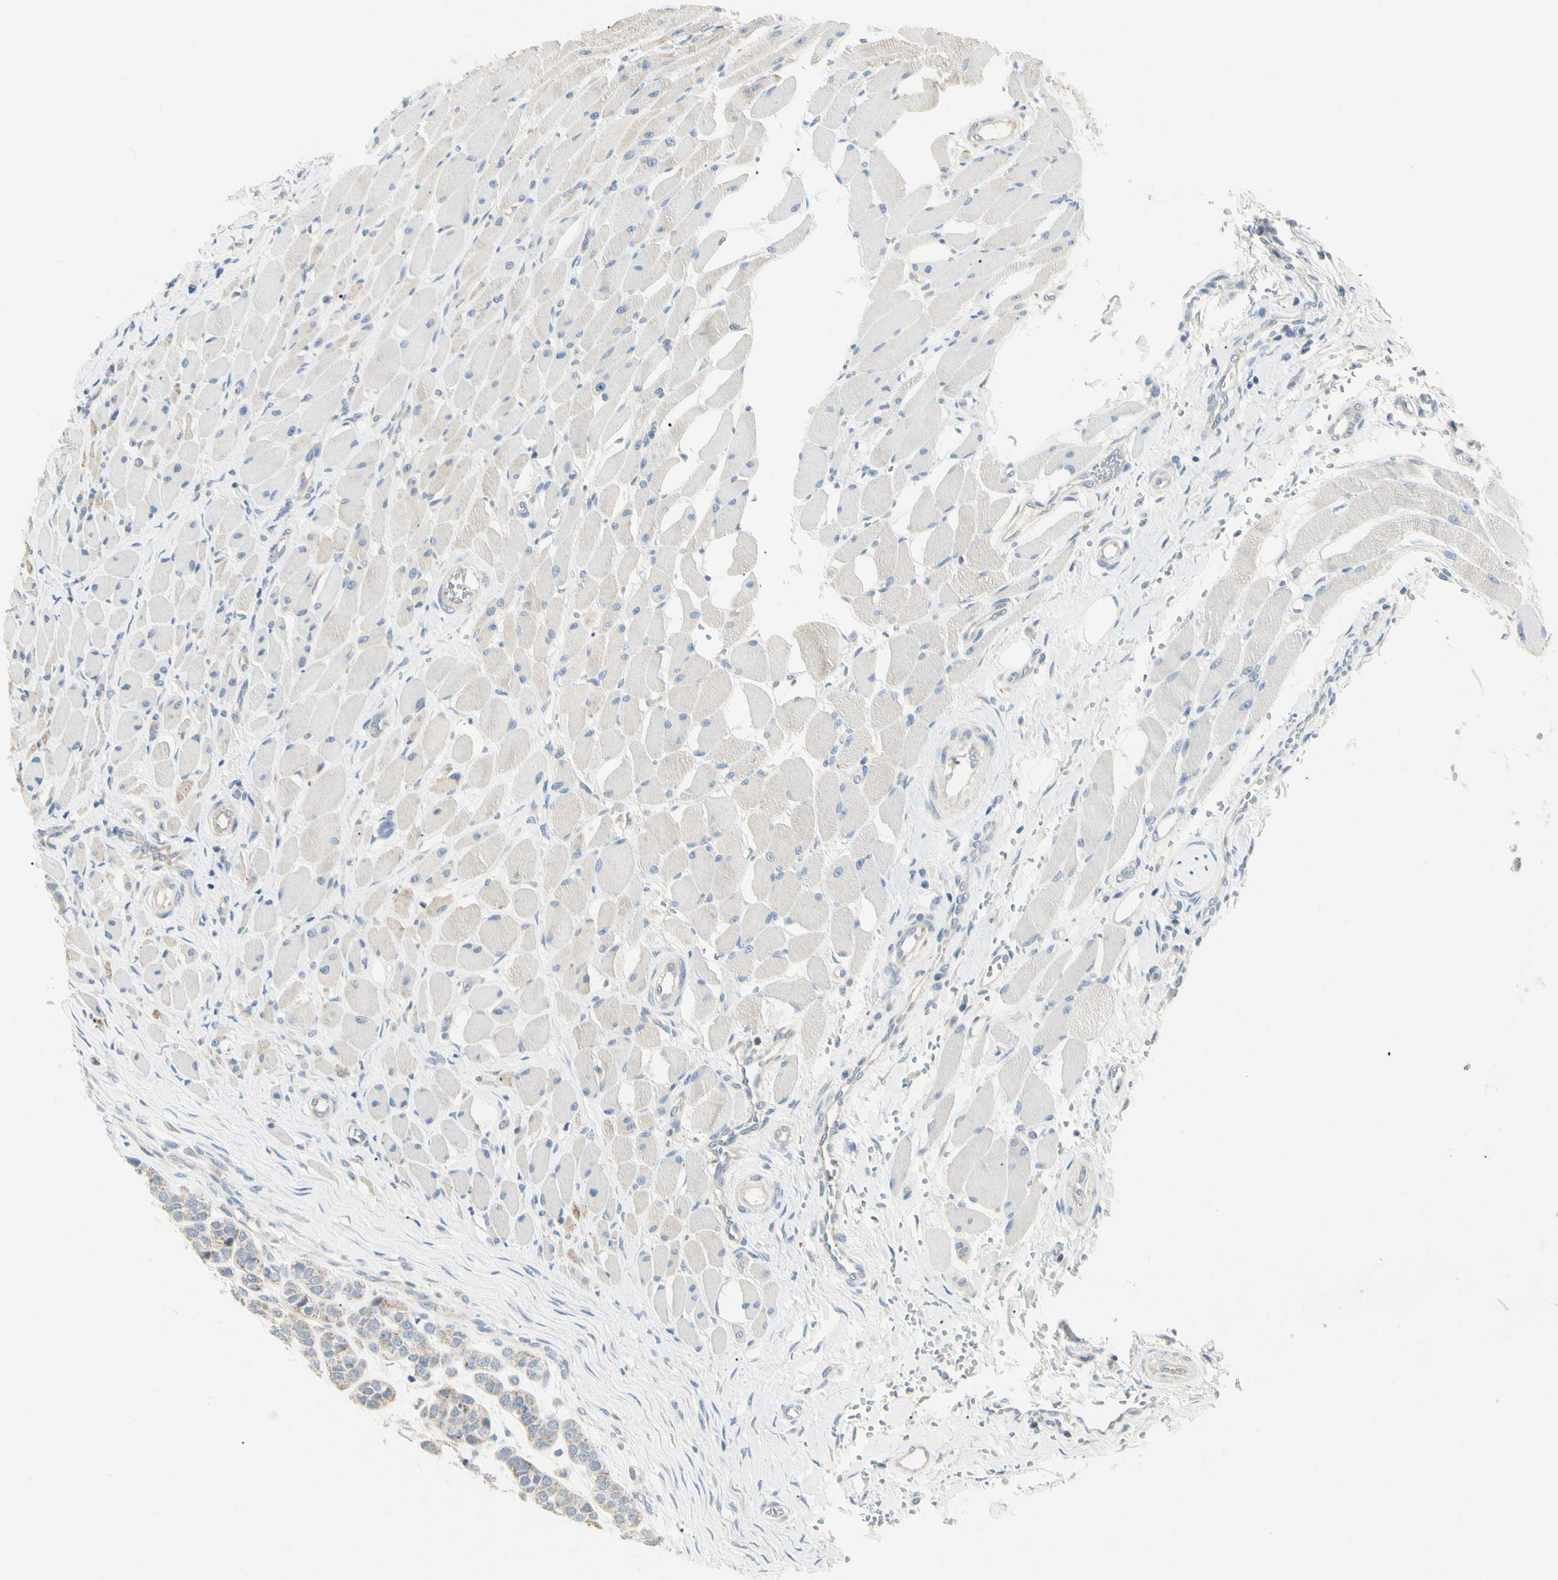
{"staining": {"intensity": "weak", "quantity": "25%-75%", "location": "cytoplasmic/membranous"}, "tissue": "head and neck cancer", "cell_type": "Tumor cells", "image_type": "cancer", "snomed": [{"axis": "morphology", "description": "Adenocarcinoma, NOS"}, {"axis": "morphology", "description": "Adenoma, NOS"}, {"axis": "topography", "description": "Head-Neck"}], "caption": "Protein staining displays weak cytoplasmic/membranous staining in about 25%-75% of tumor cells in head and neck adenoma. The protein is shown in brown color, while the nuclei are stained blue.", "gene": "ALDH18A1", "patient": {"sex": "female", "age": 55}}